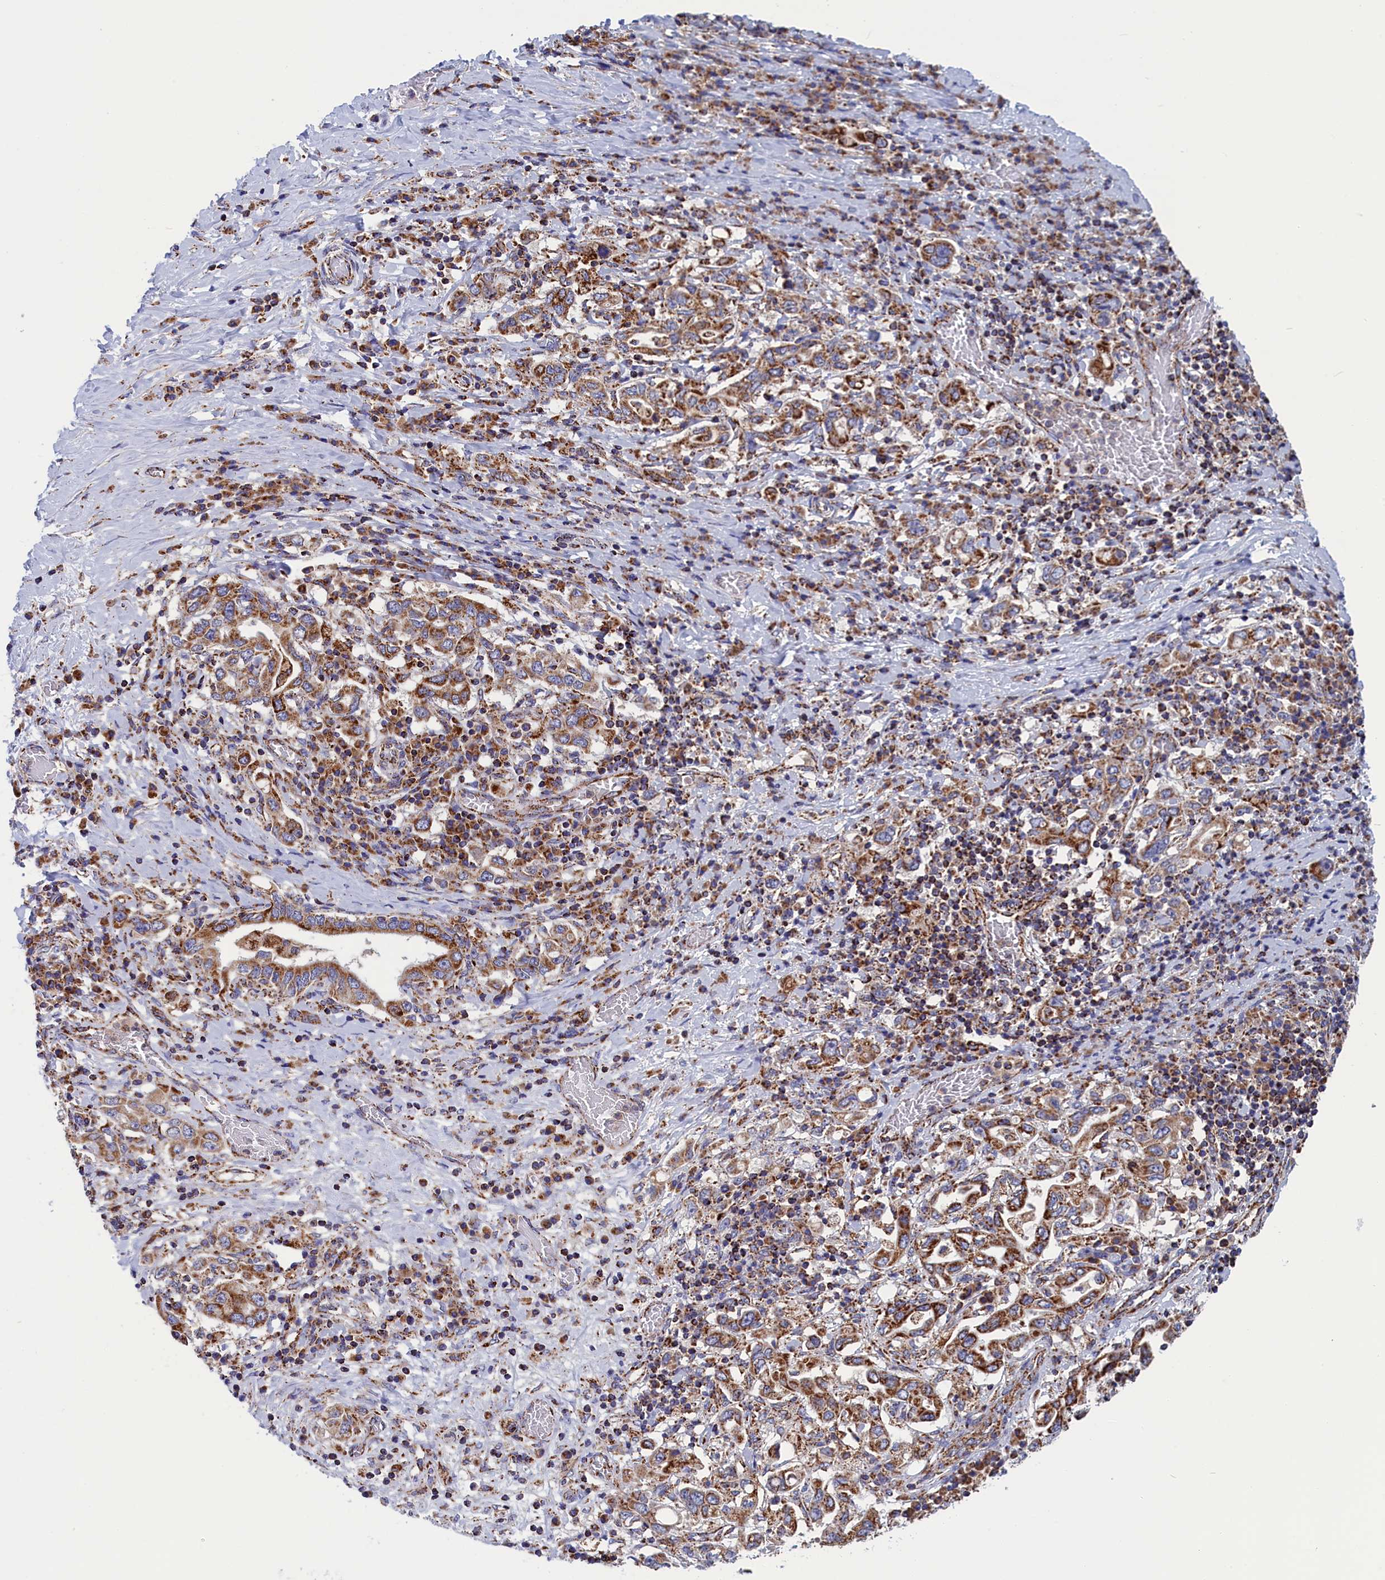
{"staining": {"intensity": "moderate", "quantity": ">75%", "location": "cytoplasmic/membranous"}, "tissue": "stomach cancer", "cell_type": "Tumor cells", "image_type": "cancer", "snomed": [{"axis": "morphology", "description": "Adenocarcinoma, NOS"}, {"axis": "topography", "description": "Stomach, upper"}, {"axis": "topography", "description": "Stomach"}], "caption": "About >75% of tumor cells in stomach cancer (adenocarcinoma) reveal moderate cytoplasmic/membranous protein positivity as visualized by brown immunohistochemical staining.", "gene": "WDR83", "patient": {"sex": "male", "age": 62}}